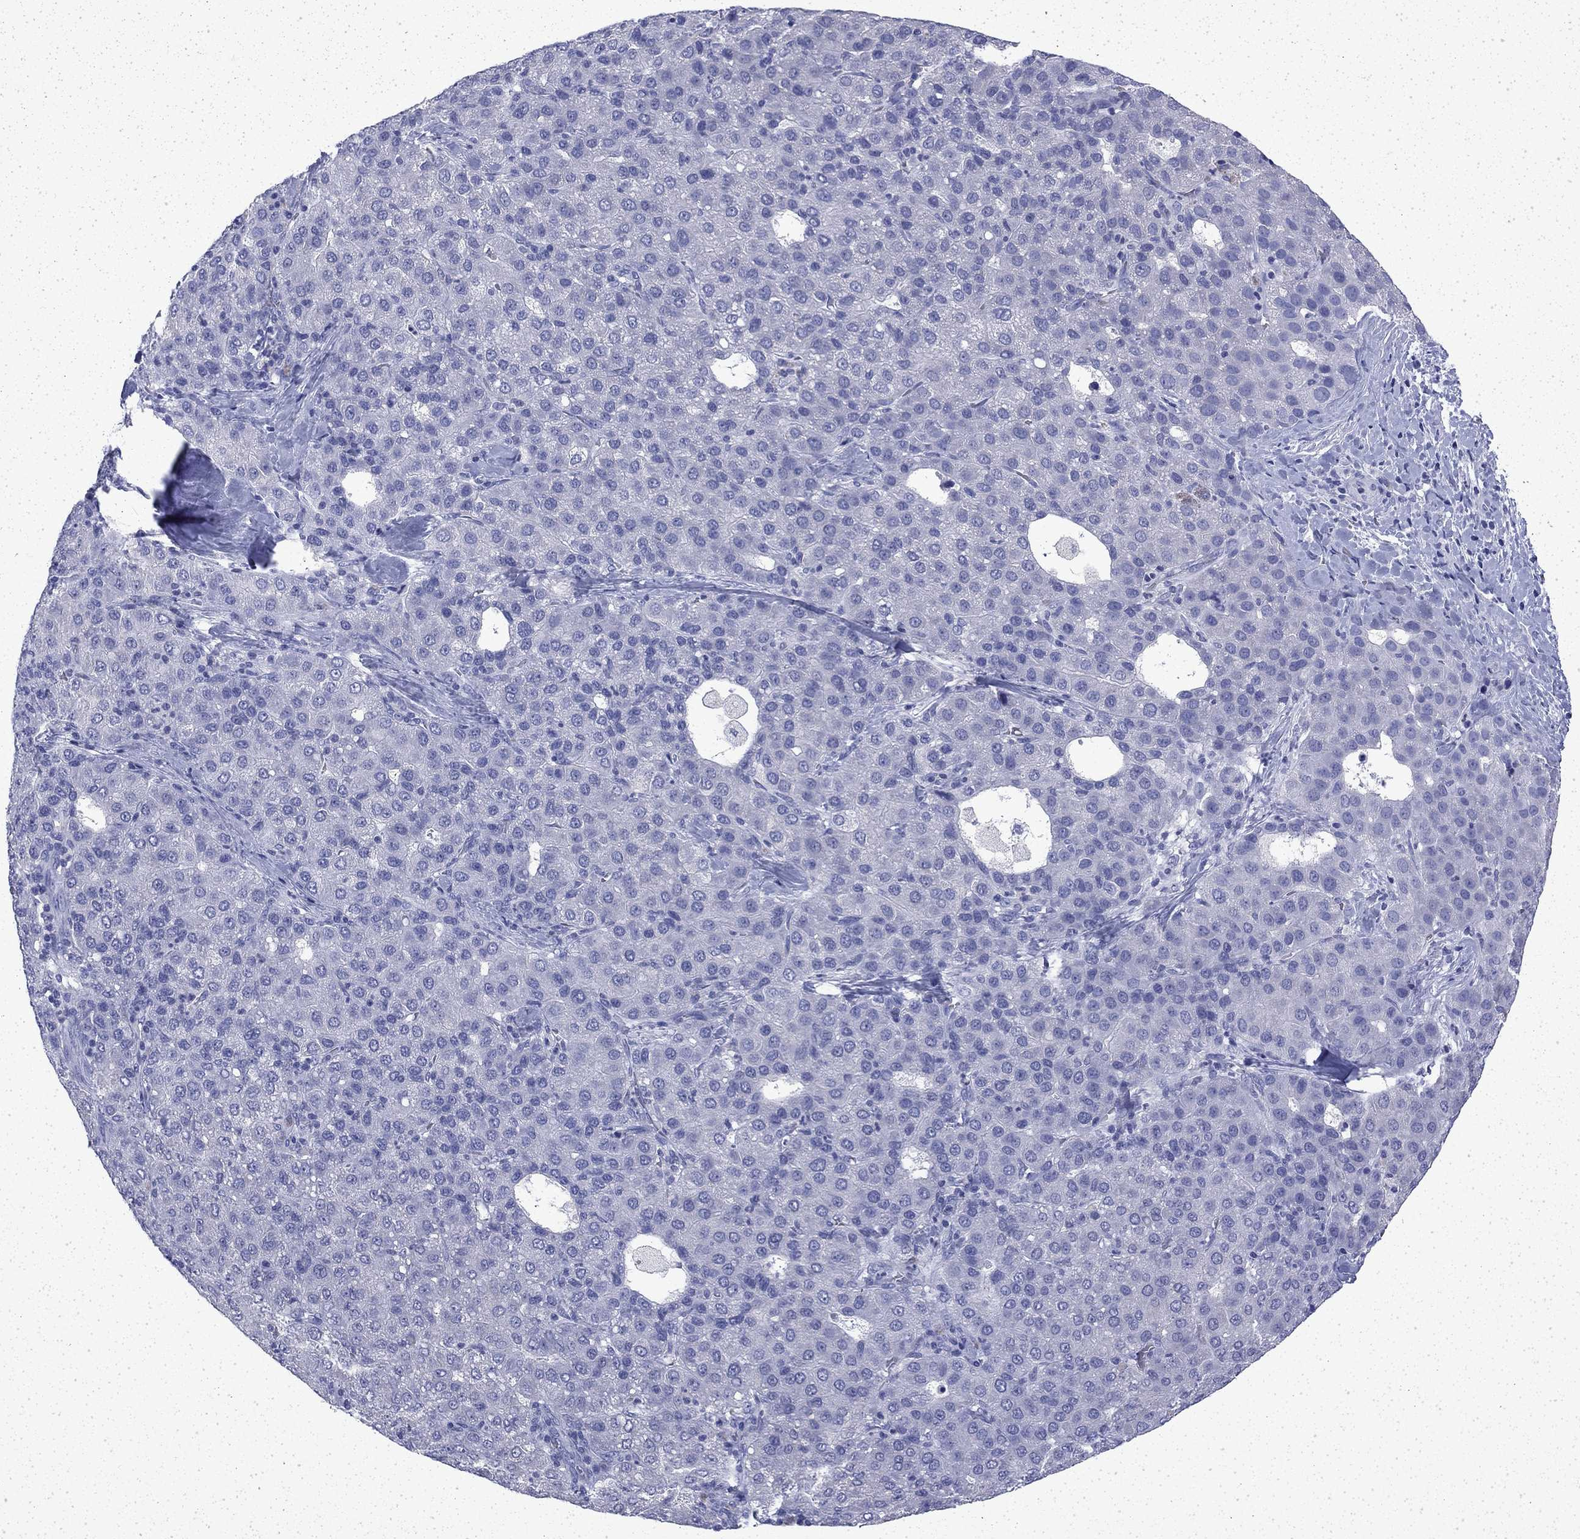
{"staining": {"intensity": "negative", "quantity": "none", "location": "none"}, "tissue": "liver cancer", "cell_type": "Tumor cells", "image_type": "cancer", "snomed": [{"axis": "morphology", "description": "Carcinoma, Hepatocellular, NOS"}, {"axis": "topography", "description": "Liver"}], "caption": "A photomicrograph of liver cancer (hepatocellular carcinoma) stained for a protein reveals no brown staining in tumor cells. (DAB (3,3'-diaminobenzidine) immunohistochemistry (IHC) visualized using brightfield microscopy, high magnification).", "gene": "ENPP6", "patient": {"sex": "male", "age": 65}}